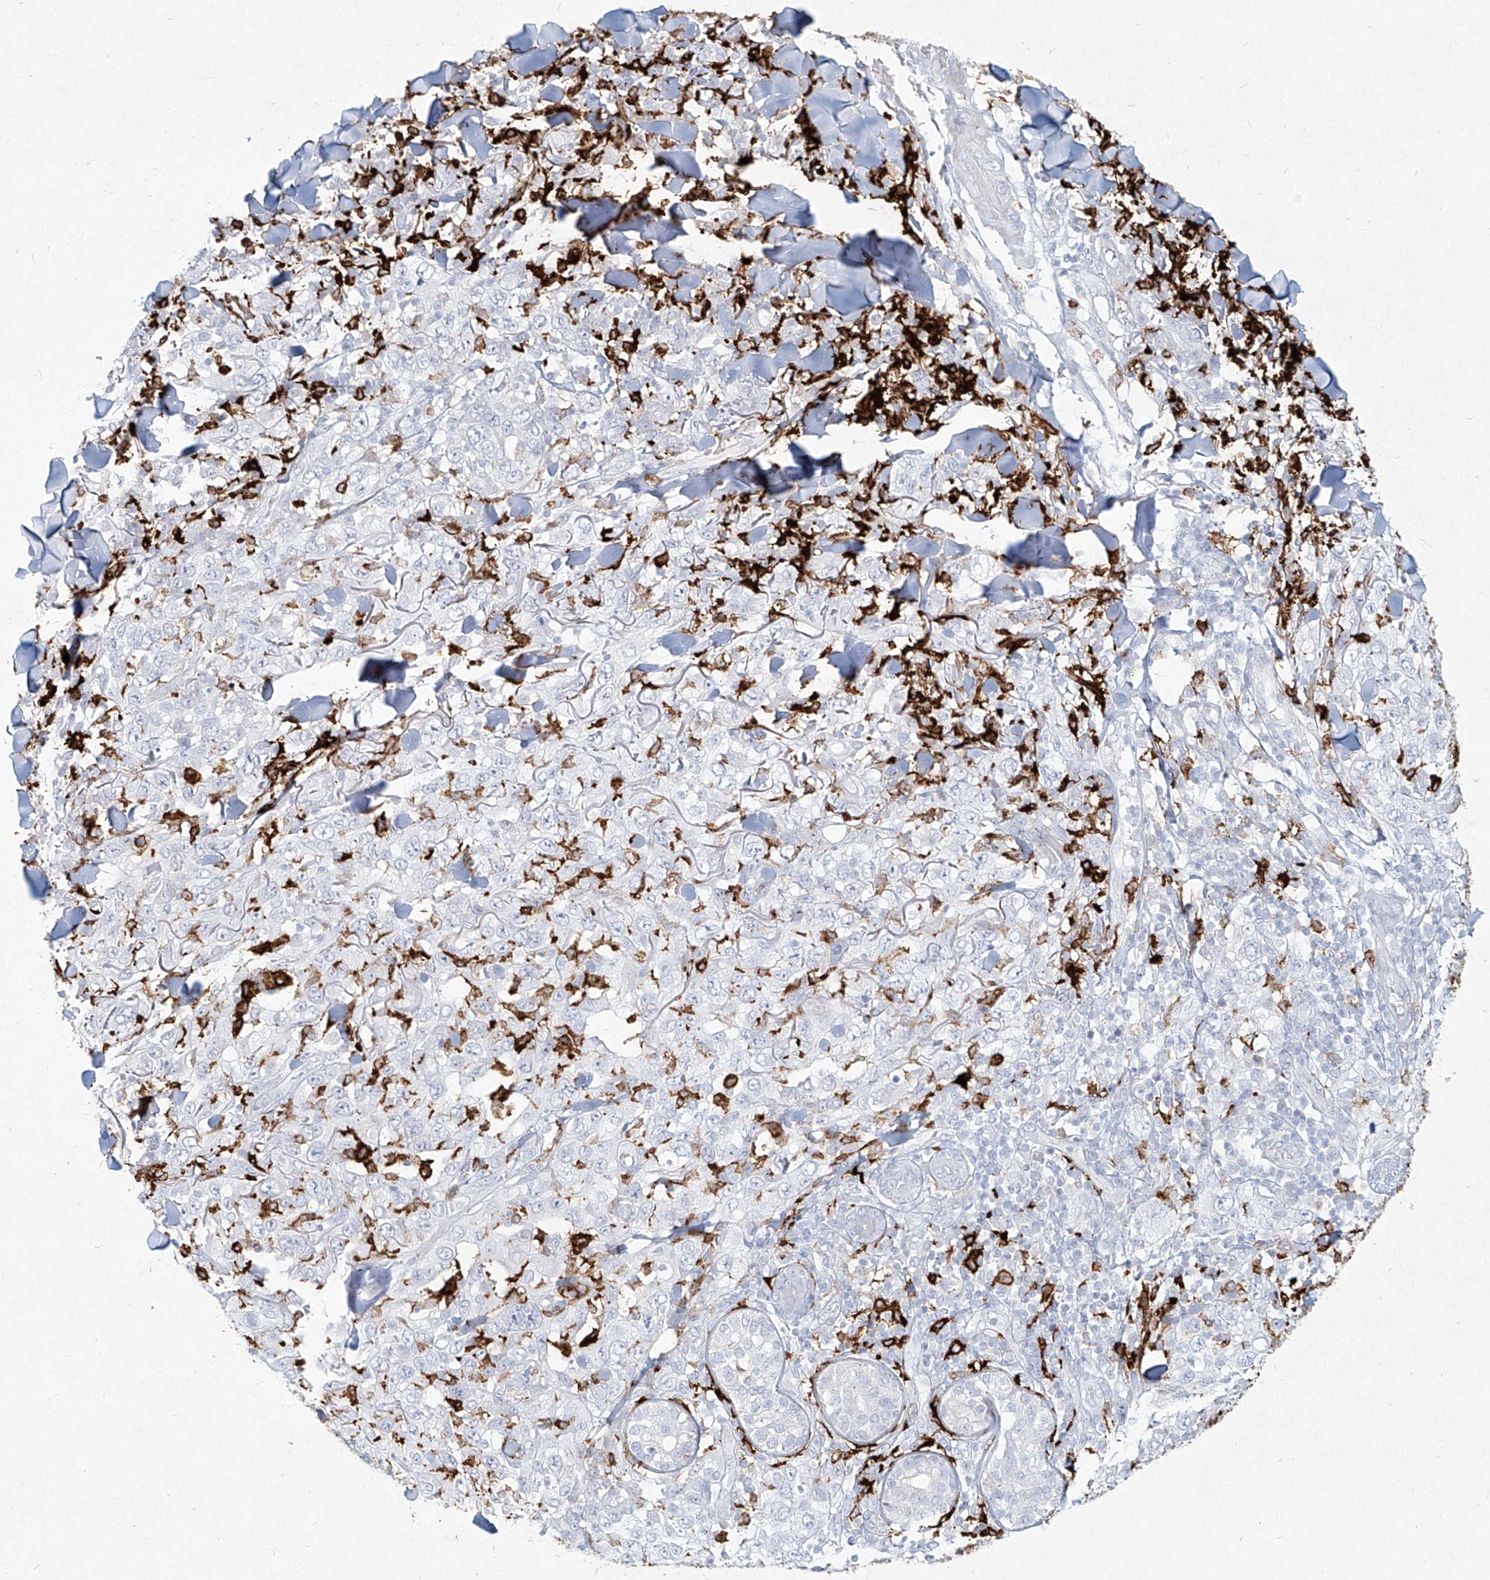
{"staining": {"intensity": "negative", "quantity": "none", "location": "none"}, "tissue": "skin cancer", "cell_type": "Tumor cells", "image_type": "cancer", "snomed": [{"axis": "morphology", "description": "Squamous cell carcinoma, NOS"}, {"axis": "topography", "description": "Skin"}], "caption": "Protein analysis of skin cancer (squamous cell carcinoma) displays no significant staining in tumor cells. (DAB IHC visualized using brightfield microscopy, high magnification).", "gene": "CD209", "patient": {"sex": "female", "age": 88}}